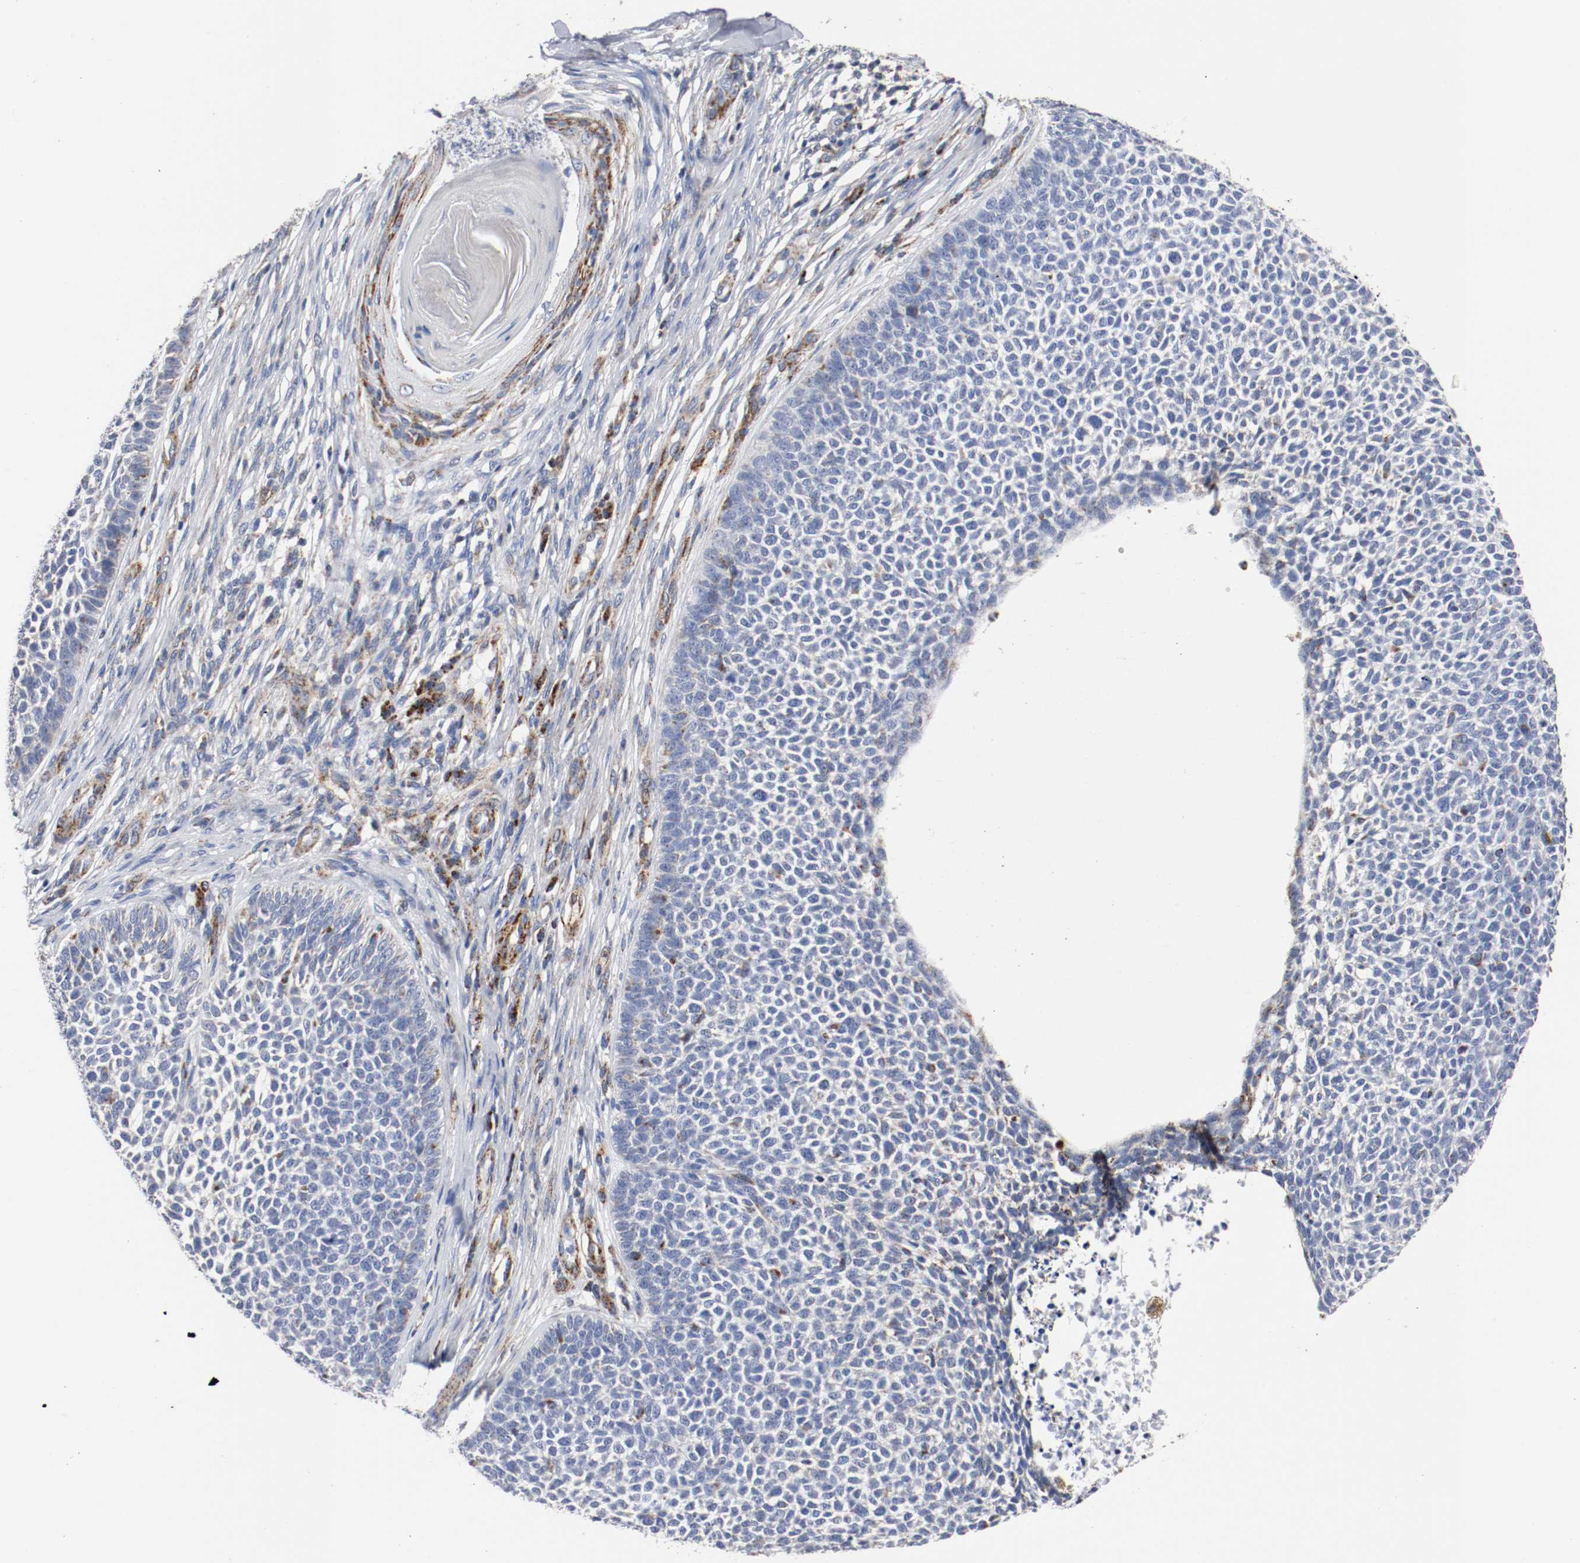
{"staining": {"intensity": "negative", "quantity": "none", "location": "none"}, "tissue": "skin cancer", "cell_type": "Tumor cells", "image_type": "cancer", "snomed": [{"axis": "morphology", "description": "Basal cell carcinoma"}, {"axis": "topography", "description": "Skin"}], "caption": "Micrograph shows no protein expression in tumor cells of skin cancer (basal cell carcinoma) tissue.", "gene": "TUBD1", "patient": {"sex": "female", "age": 84}}